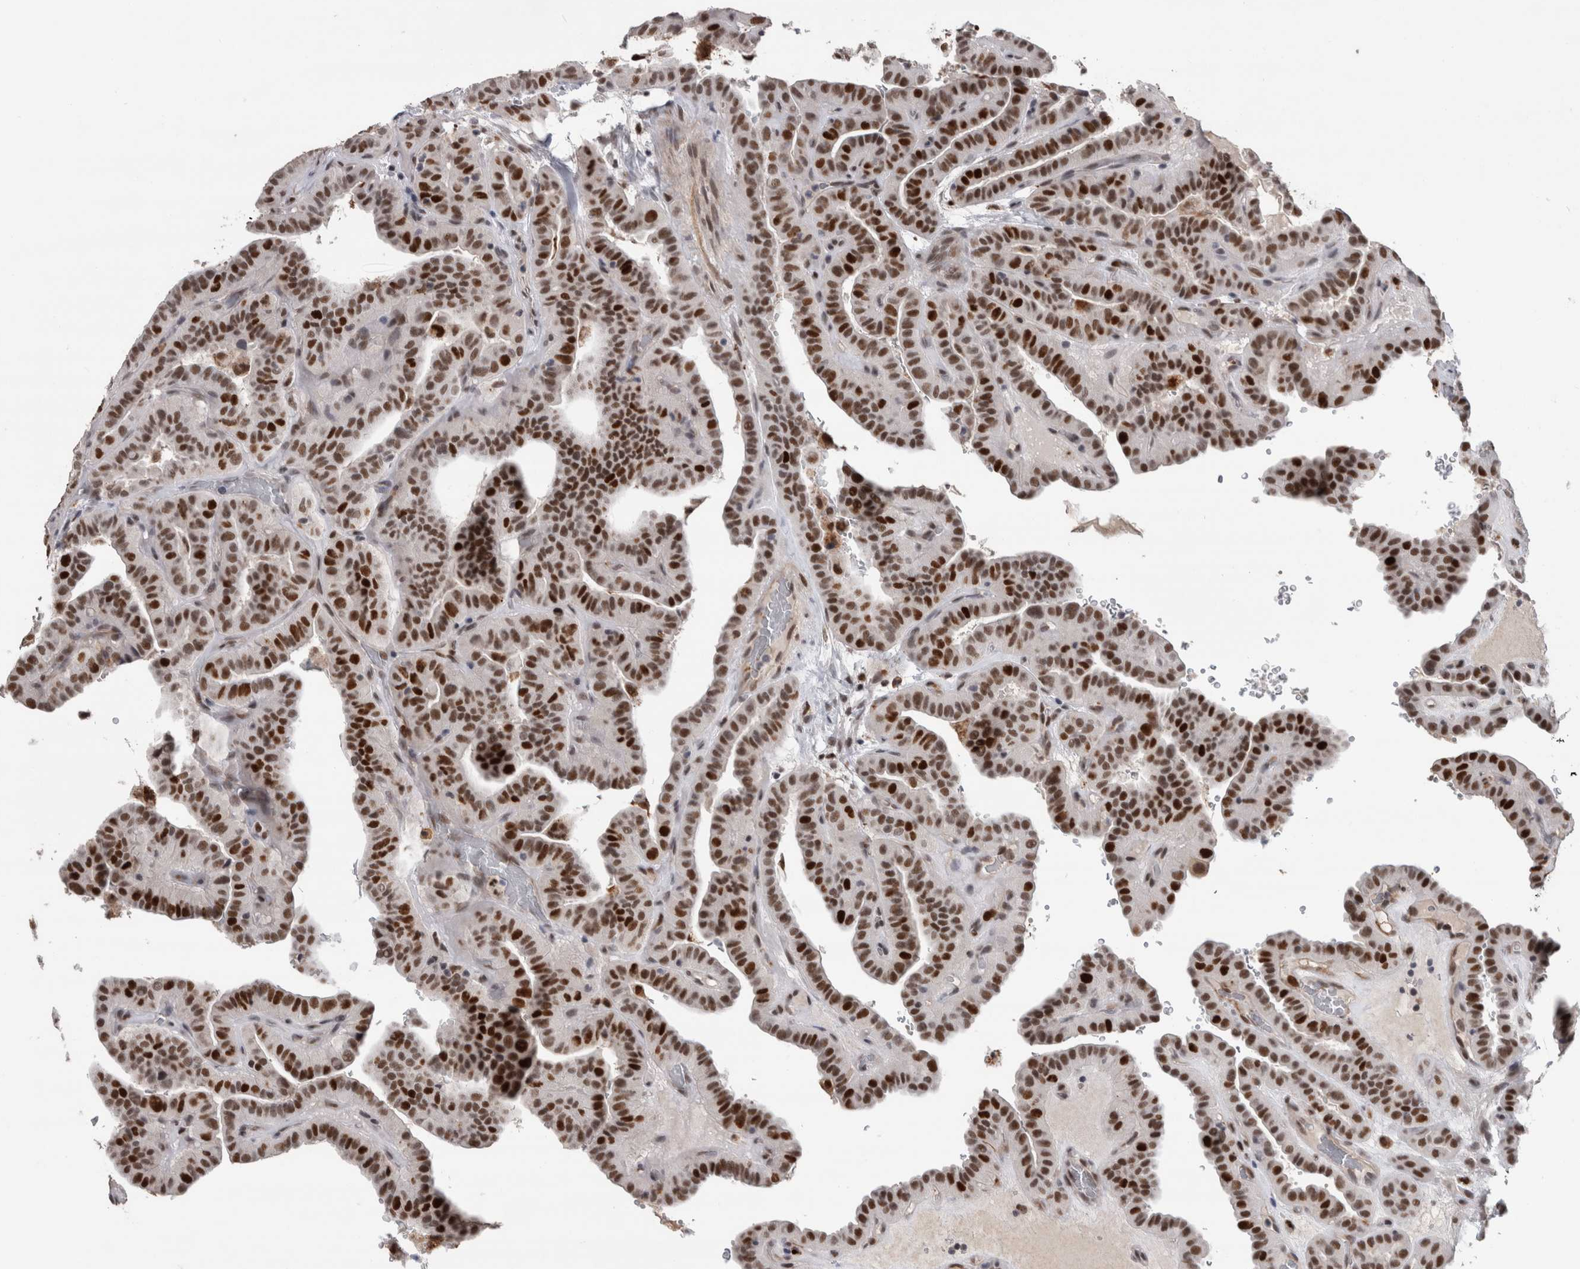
{"staining": {"intensity": "strong", "quantity": ">75%", "location": "nuclear"}, "tissue": "thyroid cancer", "cell_type": "Tumor cells", "image_type": "cancer", "snomed": [{"axis": "morphology", "description": "Papillary adenocarcinoma, NOS"}, {"axis": "topography", "description": "Thyroid gland"}], "caption": "Immunohistochemistry micrograph of neoplastic tissue: human papillary adenocarcinoma (thyroid) stained using immunohistochemistry (IHC) shows high levels of strong protein expression localized specifically in the nuclear of tumor cells, appearing as a nuclear brown color.", "gene": "POLD2", "patient": {"sex": "male", "age": 77}}